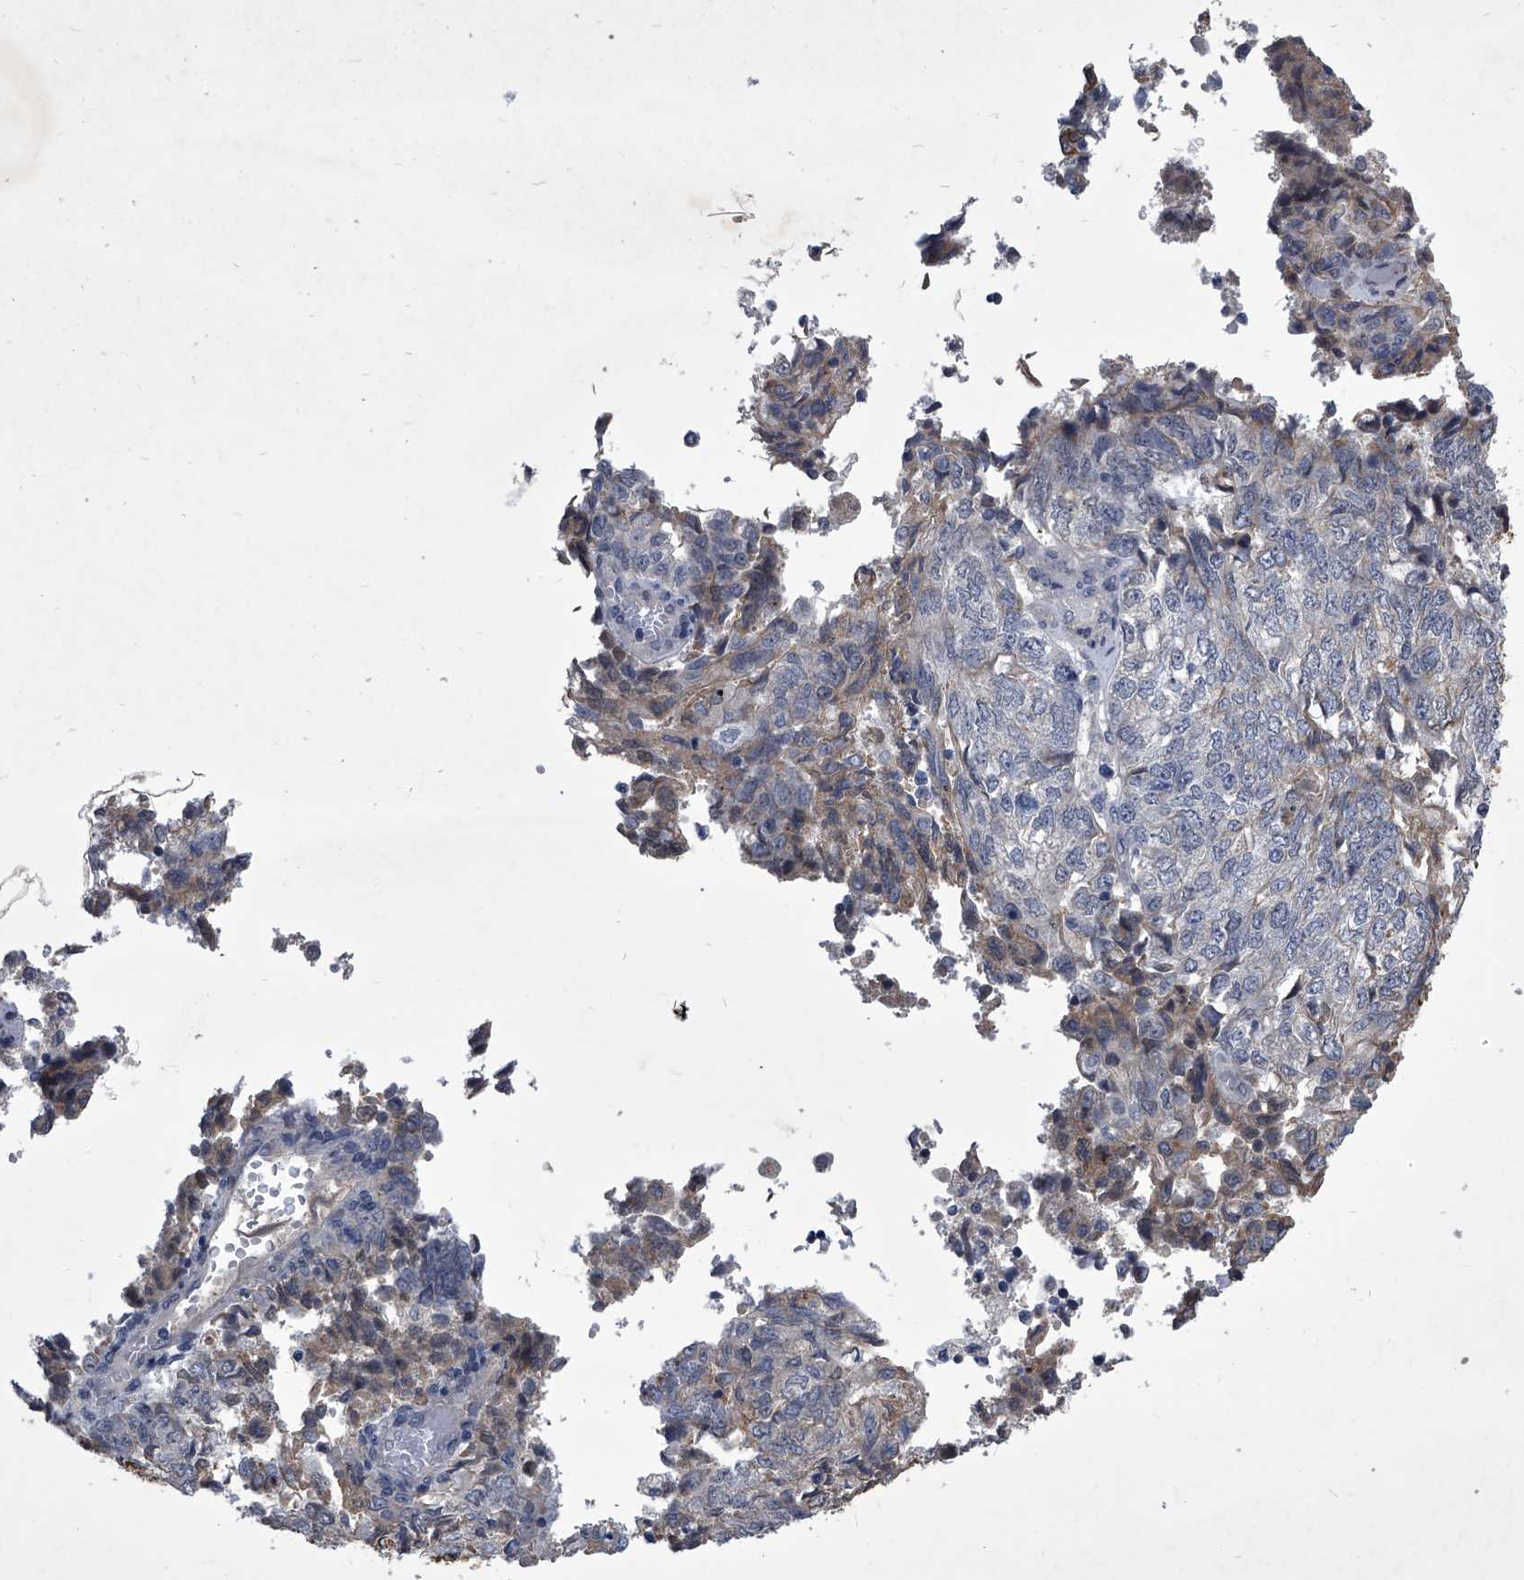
{"staining": {"intensity": "negative", "quantity": "none", "location": "none"}, "tissue": "endometrial cancer", "cell_type": "Tumor cells", "image_type": "cancer", "snomed": [{"axis": "morphology", "description": "Adenocarcinoma, NOS"}, {"axis": "topography", "description": "Endometrium"}], "caption": "Adenocarcinoma (endometrial) was stained to show a protein in brown. There is no significant staining in tumor cells. (IHC, brightfield microscopy, high magnification).", "gene": "ZNF76", "patient": {"sex": "female", "age": 80}}